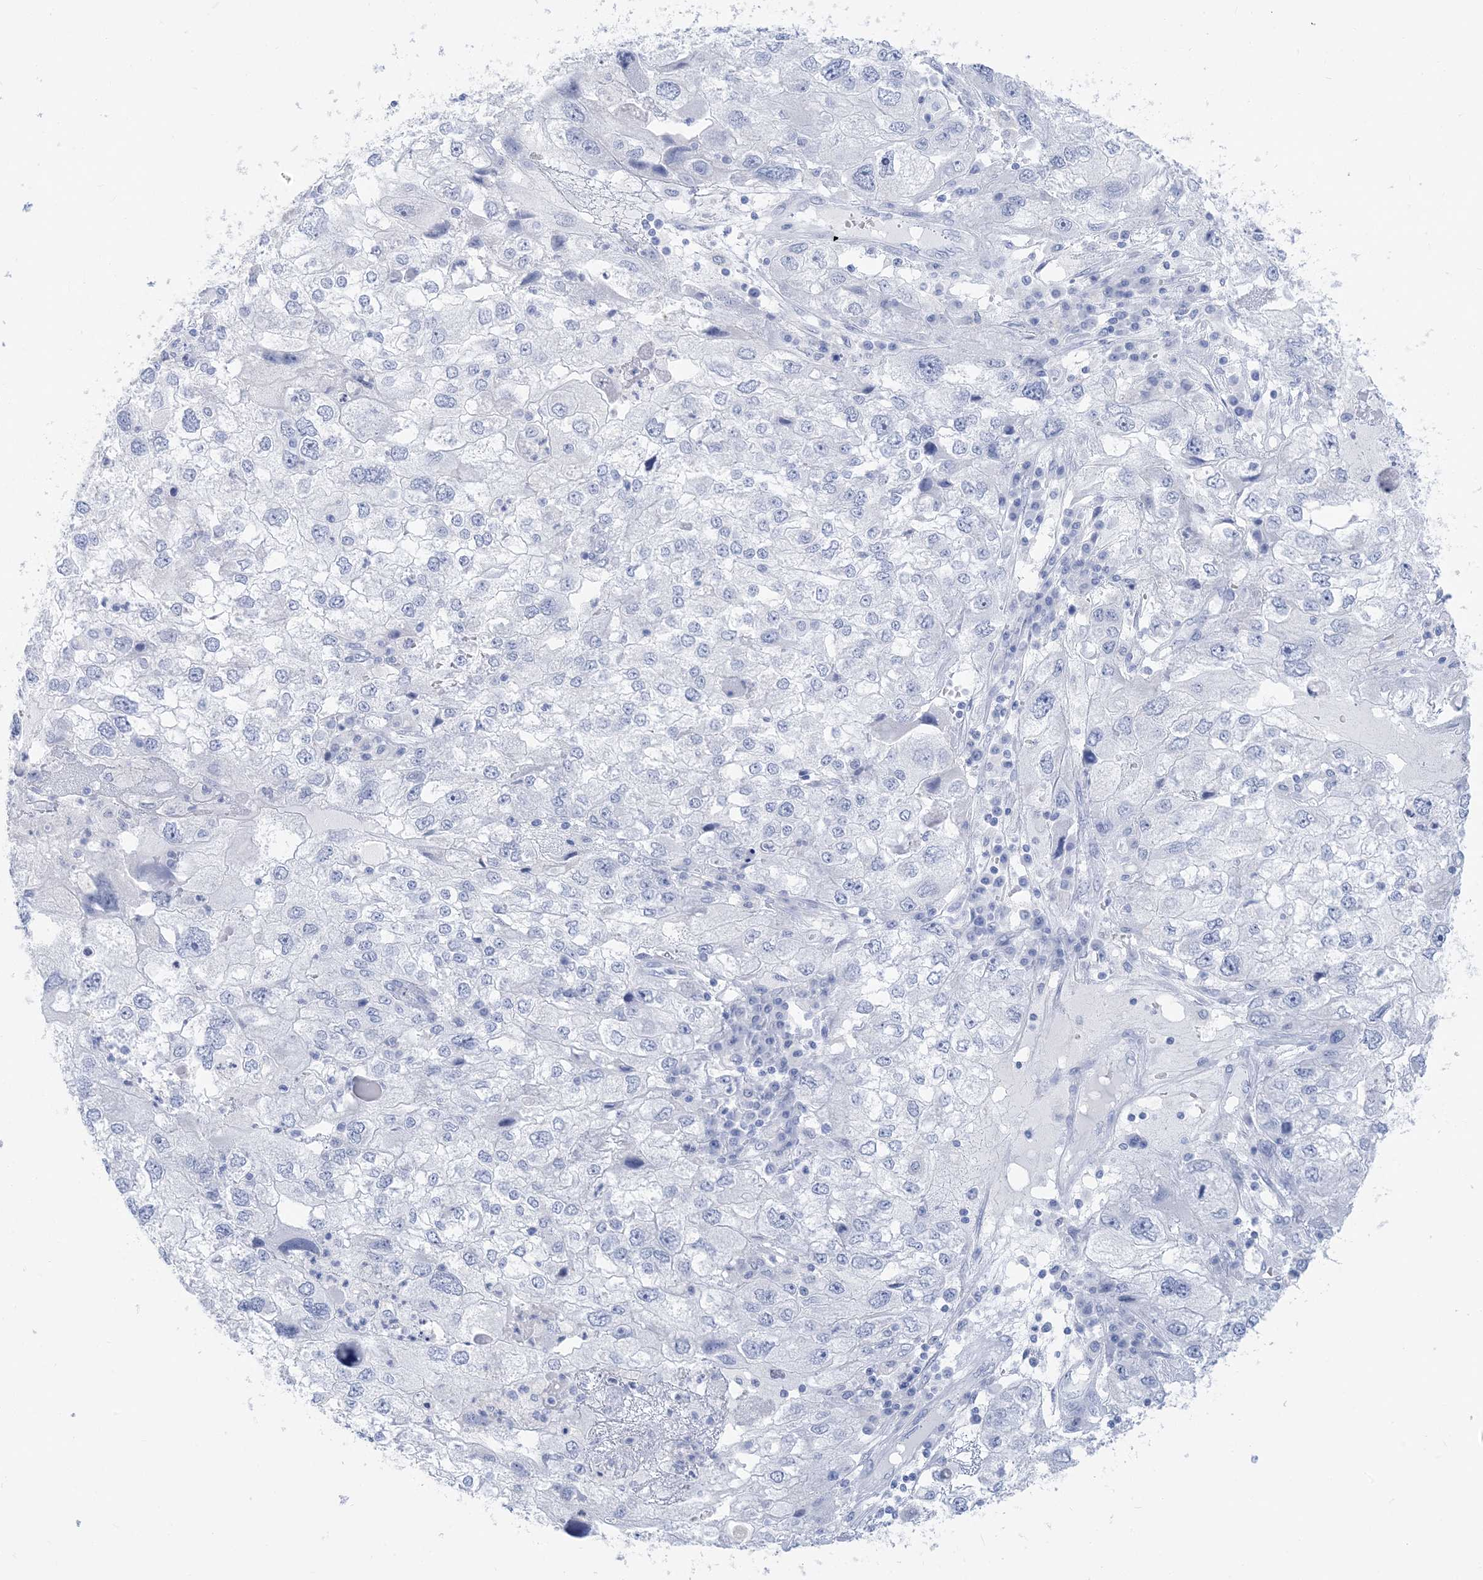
{"staining": {"intensity": "negative", "quantity": "none", "location": "none"}, "tissue": "endometrial cancer", "cell_type": "Tumor cells", "image_type": "cancer", "snomed": [{"axis": "morphology", "description": "Adenocarcinoma, NOS"}, {"axis": "topography", "description": "Endometrium"}], "caption": "The histopathology image demonstrates no staining of tumor cells in endometrial cancer.", "gene": "SH3YL1", "patient": {"sex": "female", "age": 49}}